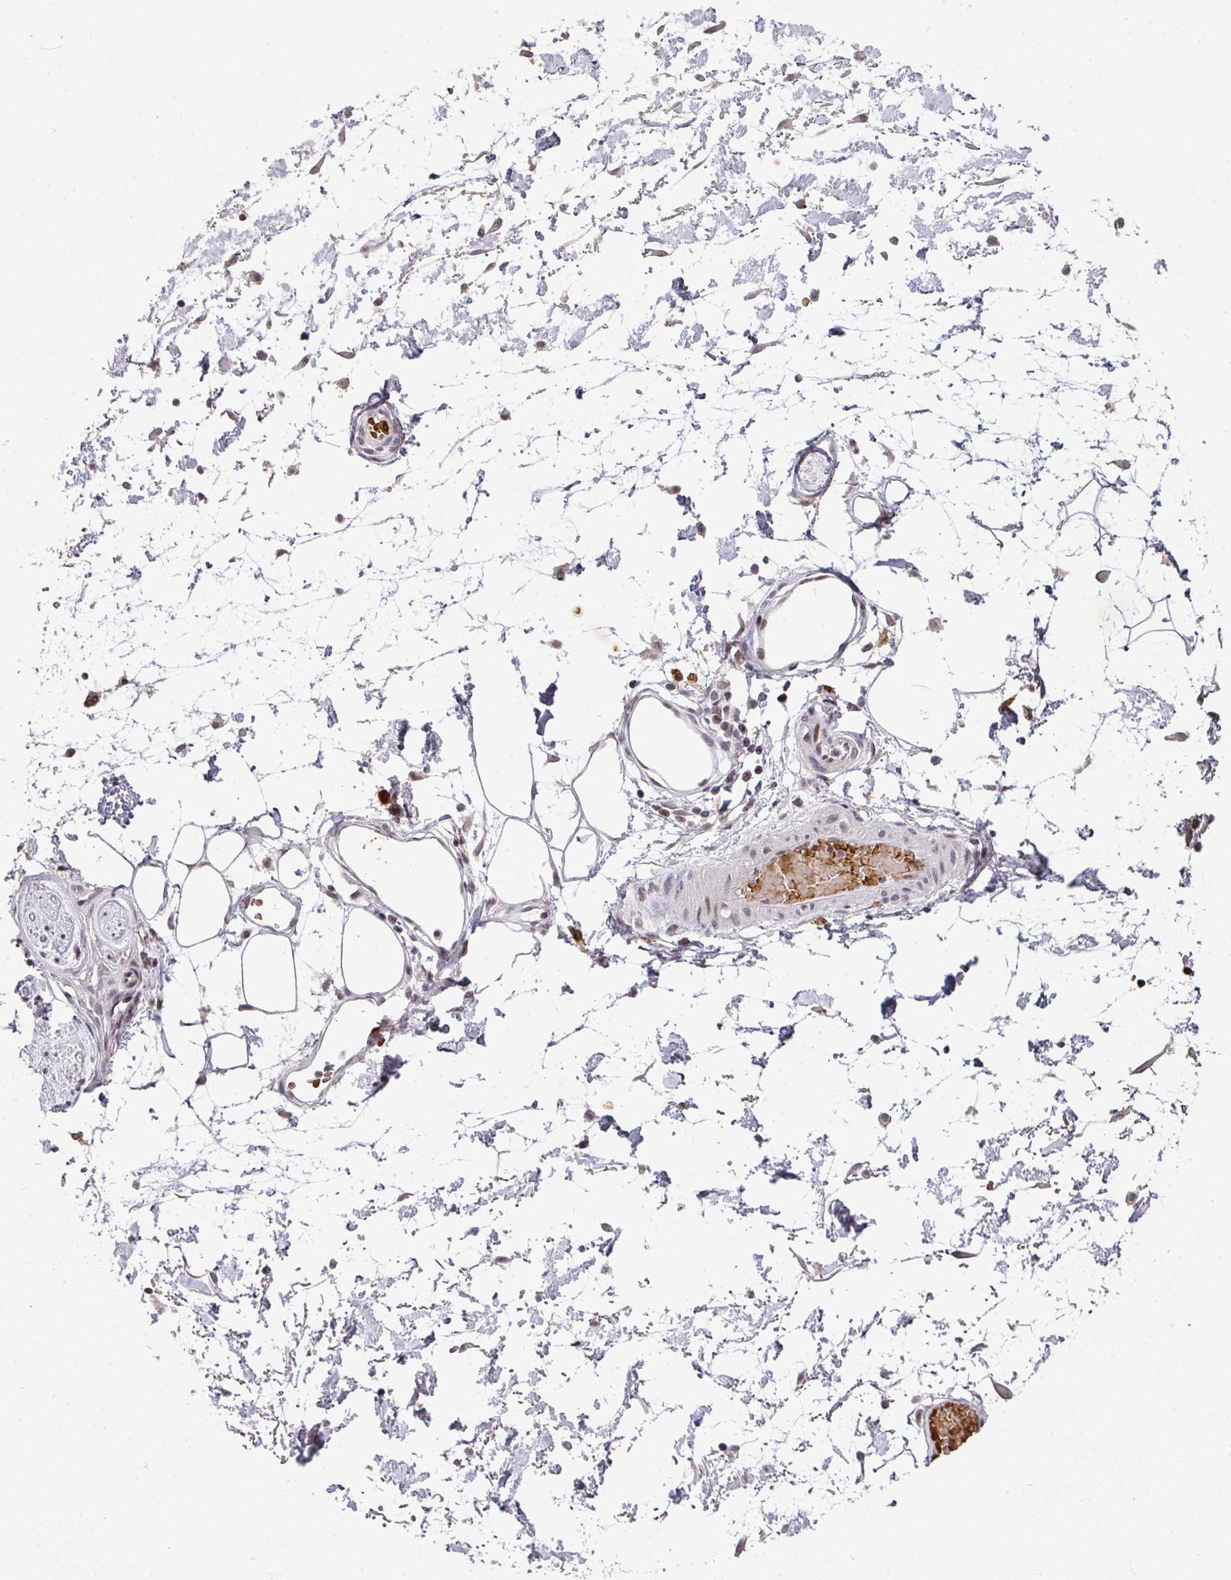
{"staining": {"intensity": "negative", "quantity": "none", "location": "none"}, "tissue": "adipose tissue", "cell_type": "Adipocytes", "image_type": "normal", "snomed": [{"axis": "morphology", "description": "Normal tissue, NOS"}, {"axis": "topography", "description": "Vulva"}, {"axis": "topography", "description": "Peripheral nerve tissue"}], "caption": "Micrograph shows no significant protein expression in adipocytes of normal adipose tissue.", "gene": "NEIL1", "patient": {"sex": "female", "age": 68}}